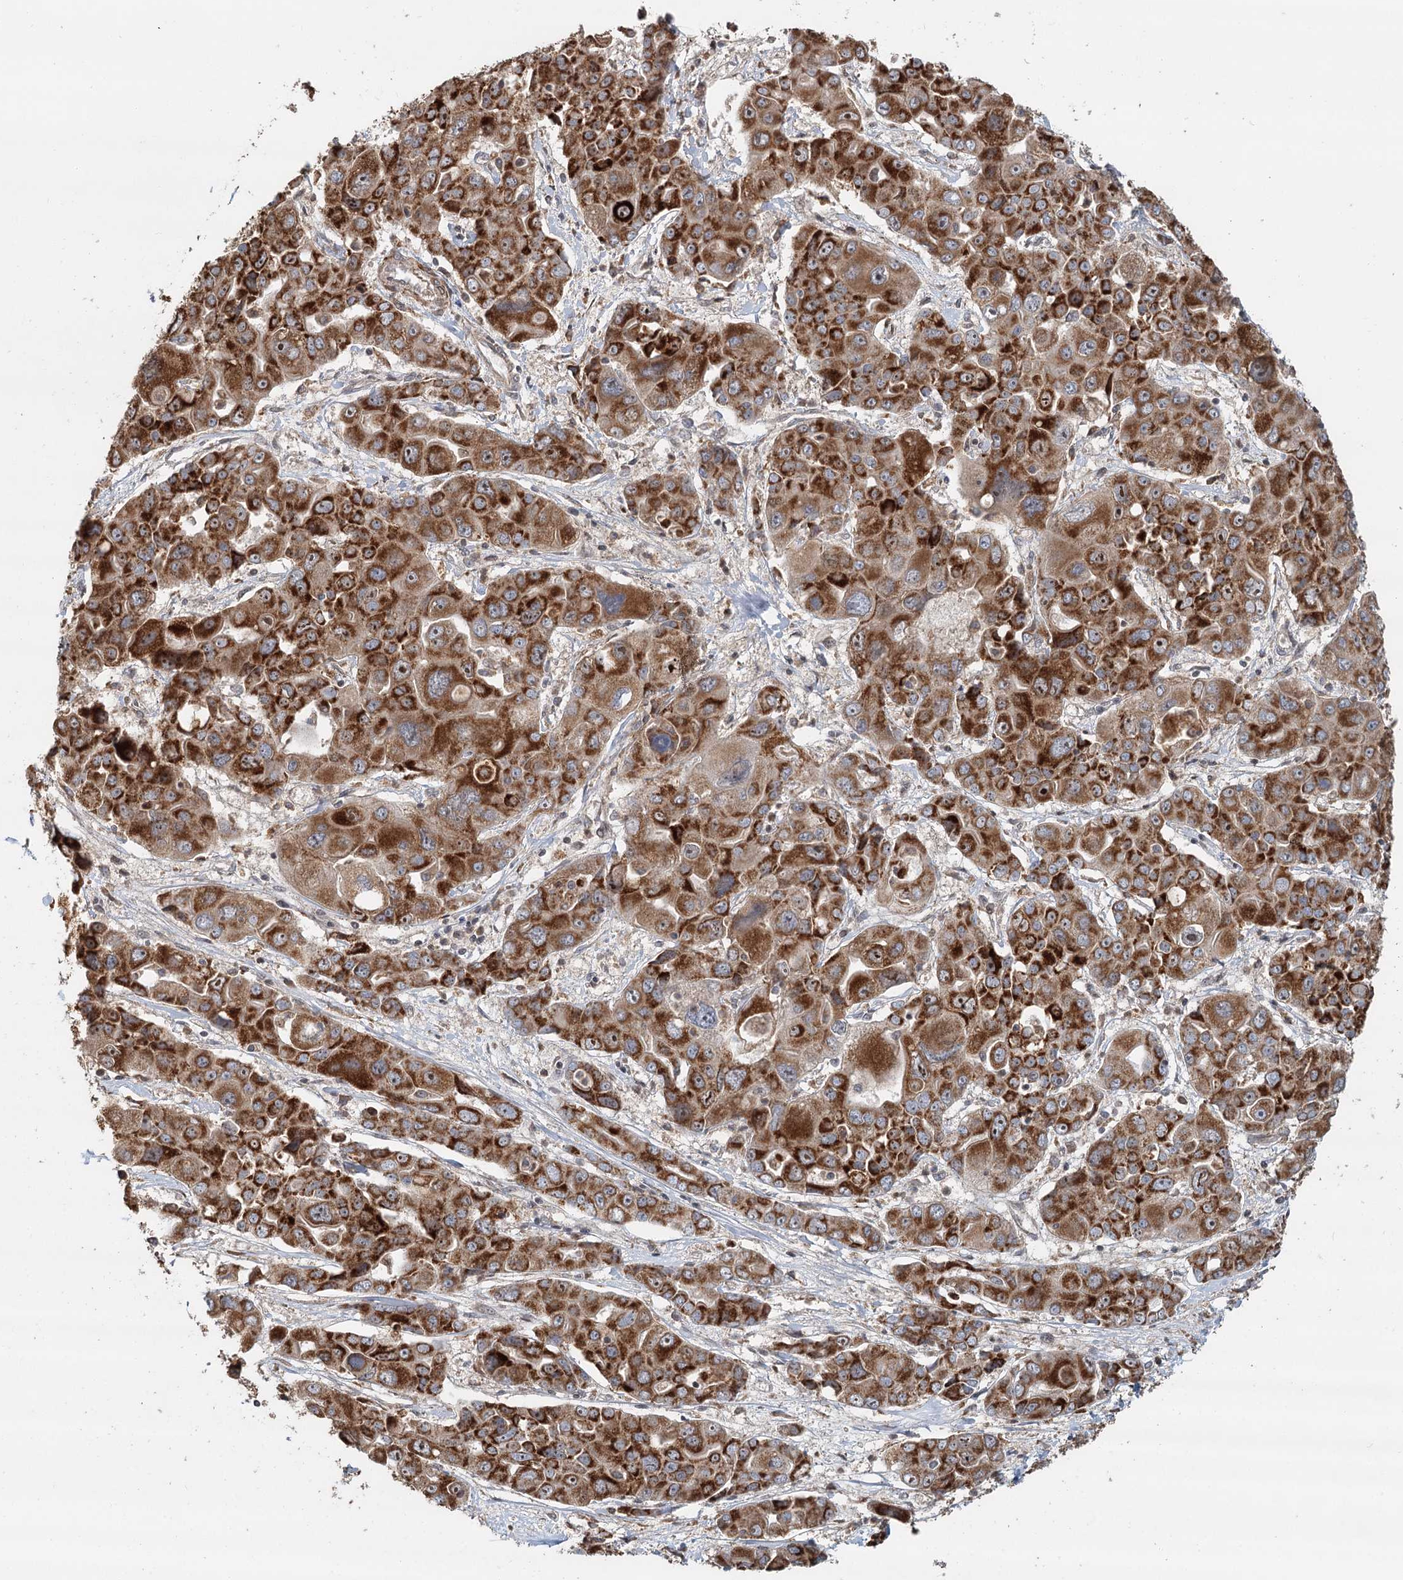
{"staining": {"intensity": "strong", "quantity": ">75%", "location": "cytoplasmic/membranous"}, "tissue": "liver cancer", "cell_type": "Tumor cells", "image_type": "cancer", "snomed": [{"axis": "morphology", "description": "Cholangiocarcinoma"}, {"axis": "topography", "description": "Liver"}], "caption": "Human cholangiocarcinoma (liver) stained with a protein marker shows strong staining in tumor cells.", "gene": "RNF111", "patient": {"sex": "male", "age": 67}}